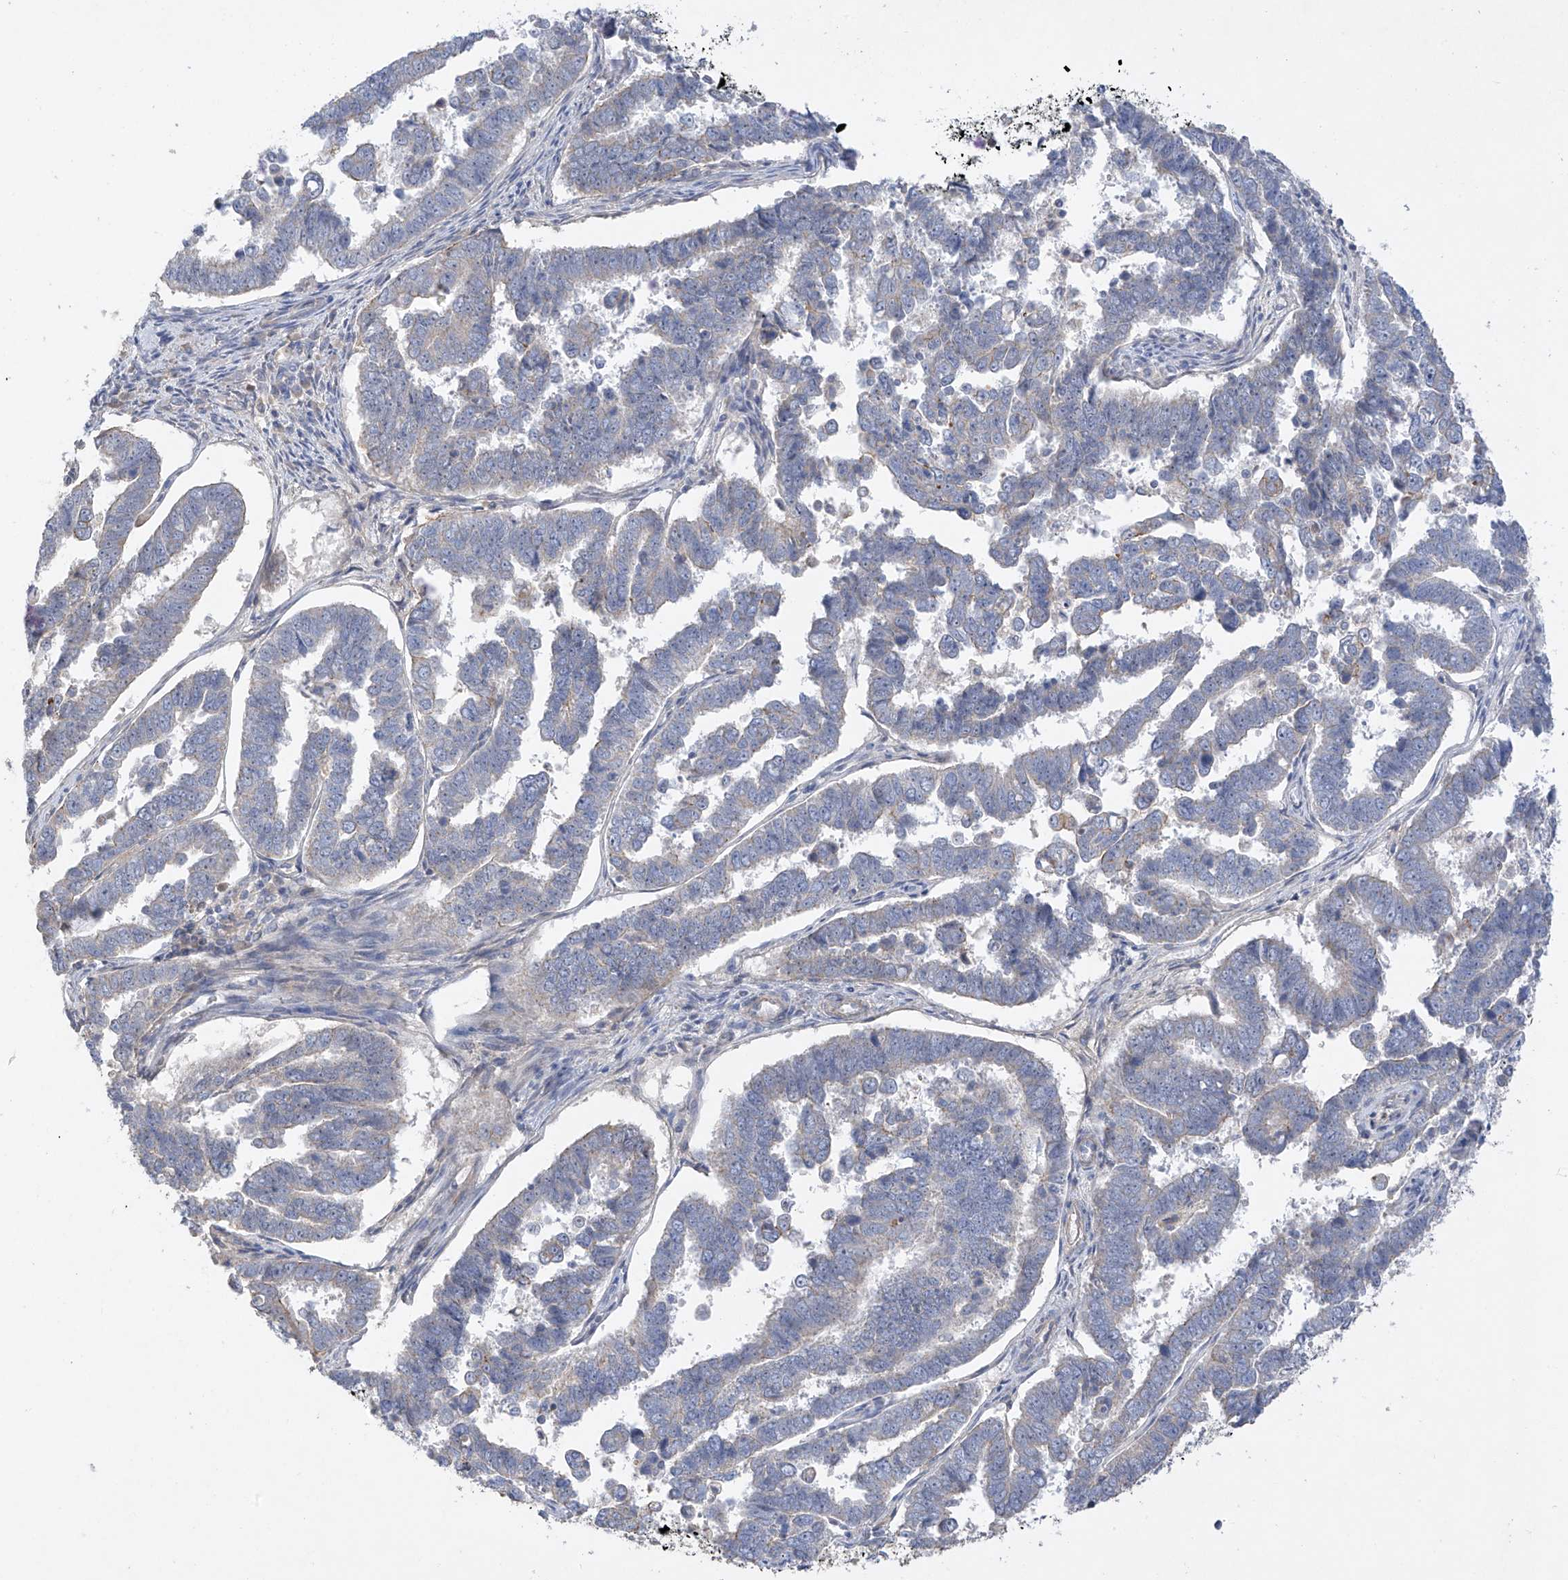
{"staining": {"intensity": "negative", "quantity": "none", "location": "none"}, "tissue": "endometrial cancer", "cell_type": "Tumor cells", "image_type": "cancer", "snomed": [{"axis": "morphology", "description": "Adenocarcinoma, NOS"}, {"axis": "topography", "description": "Endometrium"}], "caption": "The image shows no significant expression in tumor cells of endometrial cancer. (Brightfield microscopy of DAB IHC at high magnification).", "gene": "PRSS12", "patient": {"sex": "female", "age": 75}}